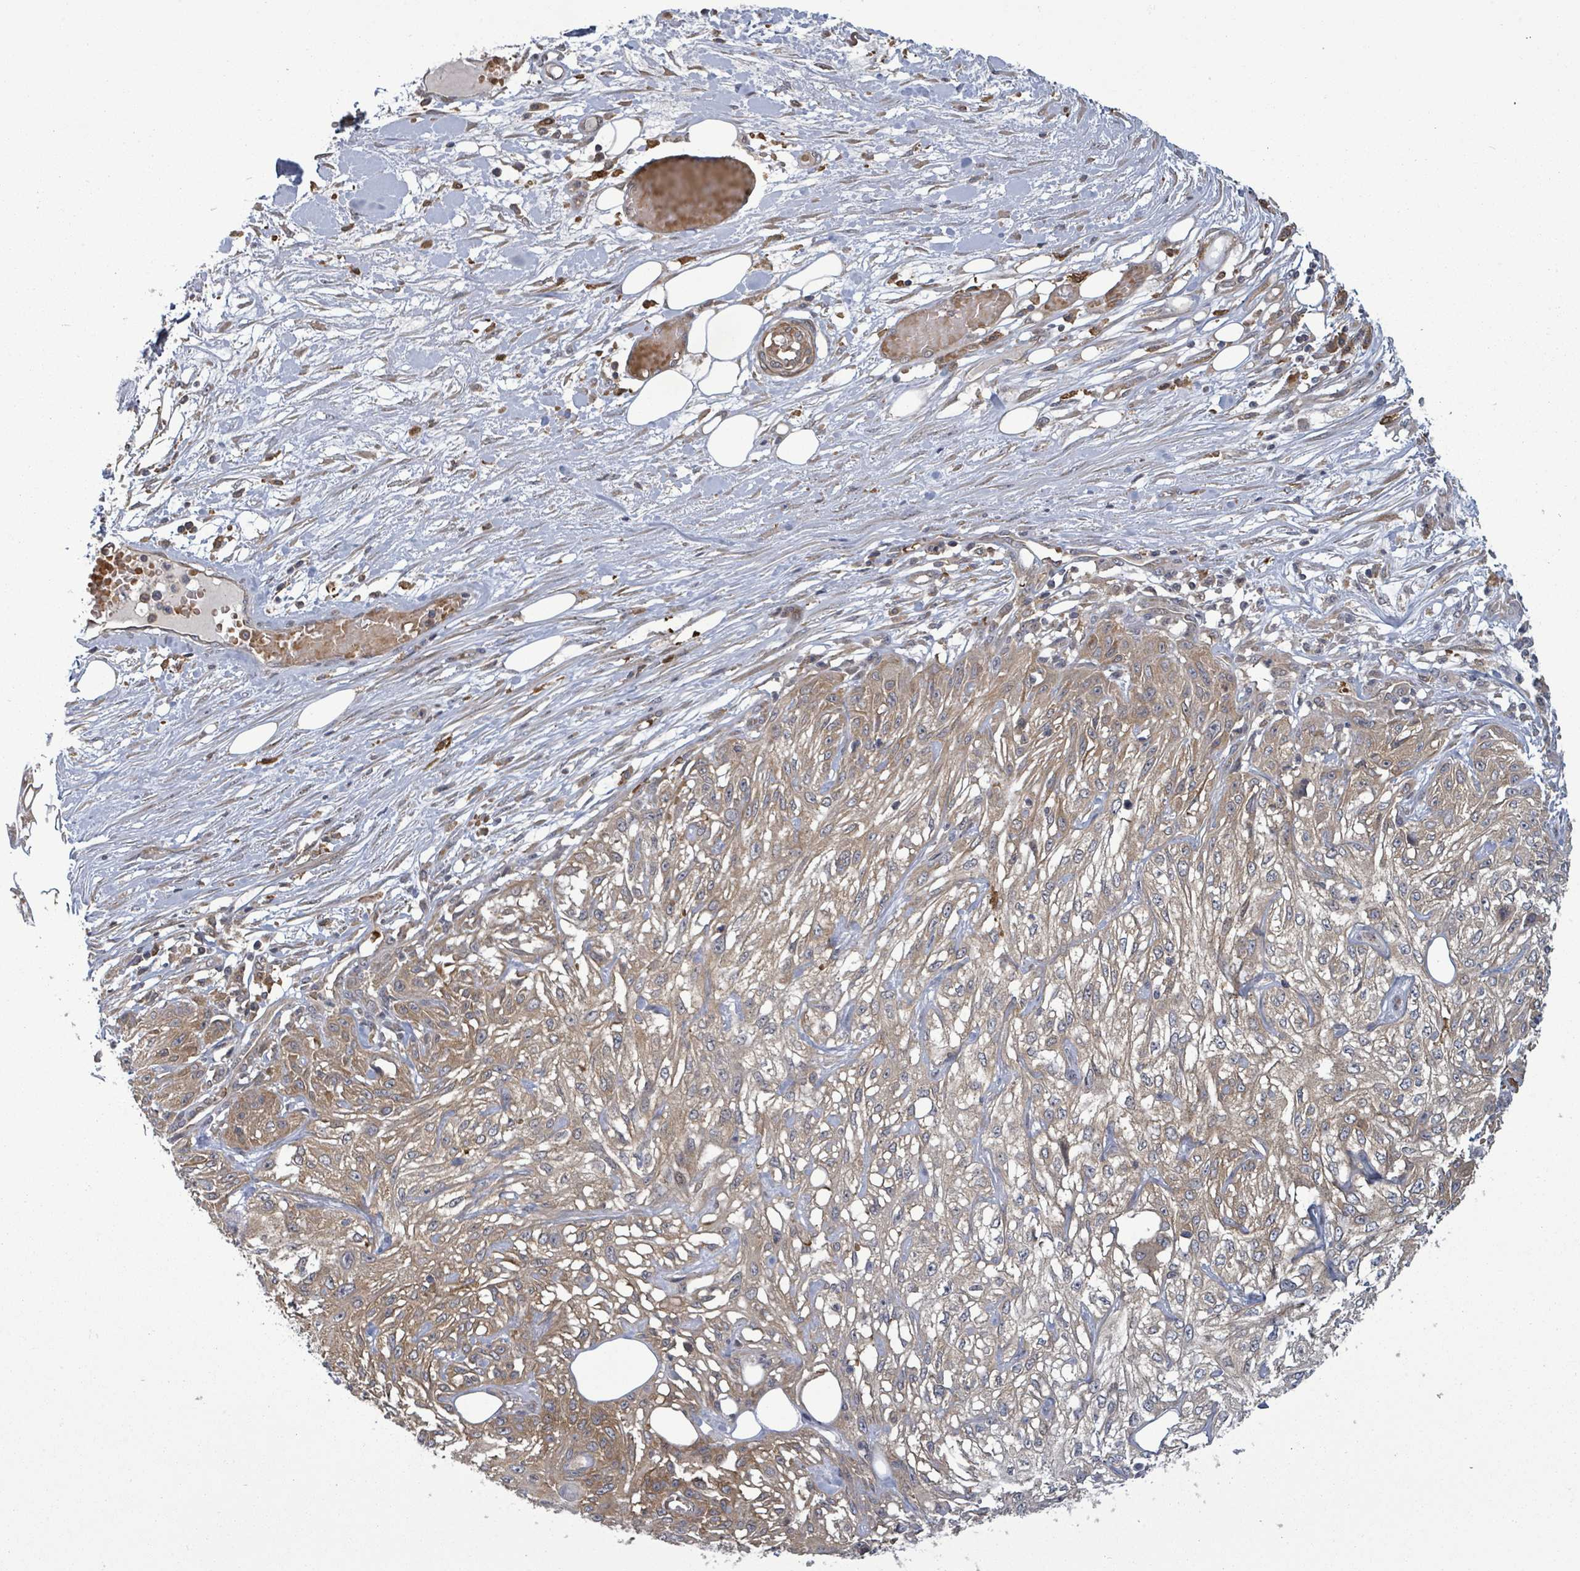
{"staining": {"intensity": "weak", "quantity": "25%-75%", "location": "cytoplasmic/membranous"}, "tissue": "skin cancer", "cell_type": "Tumor cells", "image_type": "cancer", "snomed": [{"axis": "morphology", "description": "Squamous cell carcinoma, NOS"}, {"axis": "morphology", "description": "Squamous cell carcinoma, metastatic, NOS"}, {"axis": "topography", "description": "Skin"}, {"axis": "topography", "description": "Lymph node"}], "caption": "Immunohistochemical staining of skin cancer (metastatic squamous cell carcinoma) shows low levels of weak cytoplasmic/membranous expression in about 25%-75% of tumor cells.", "gene": "MAP3K6", "patient": {"sex": "male", "age": 75}}